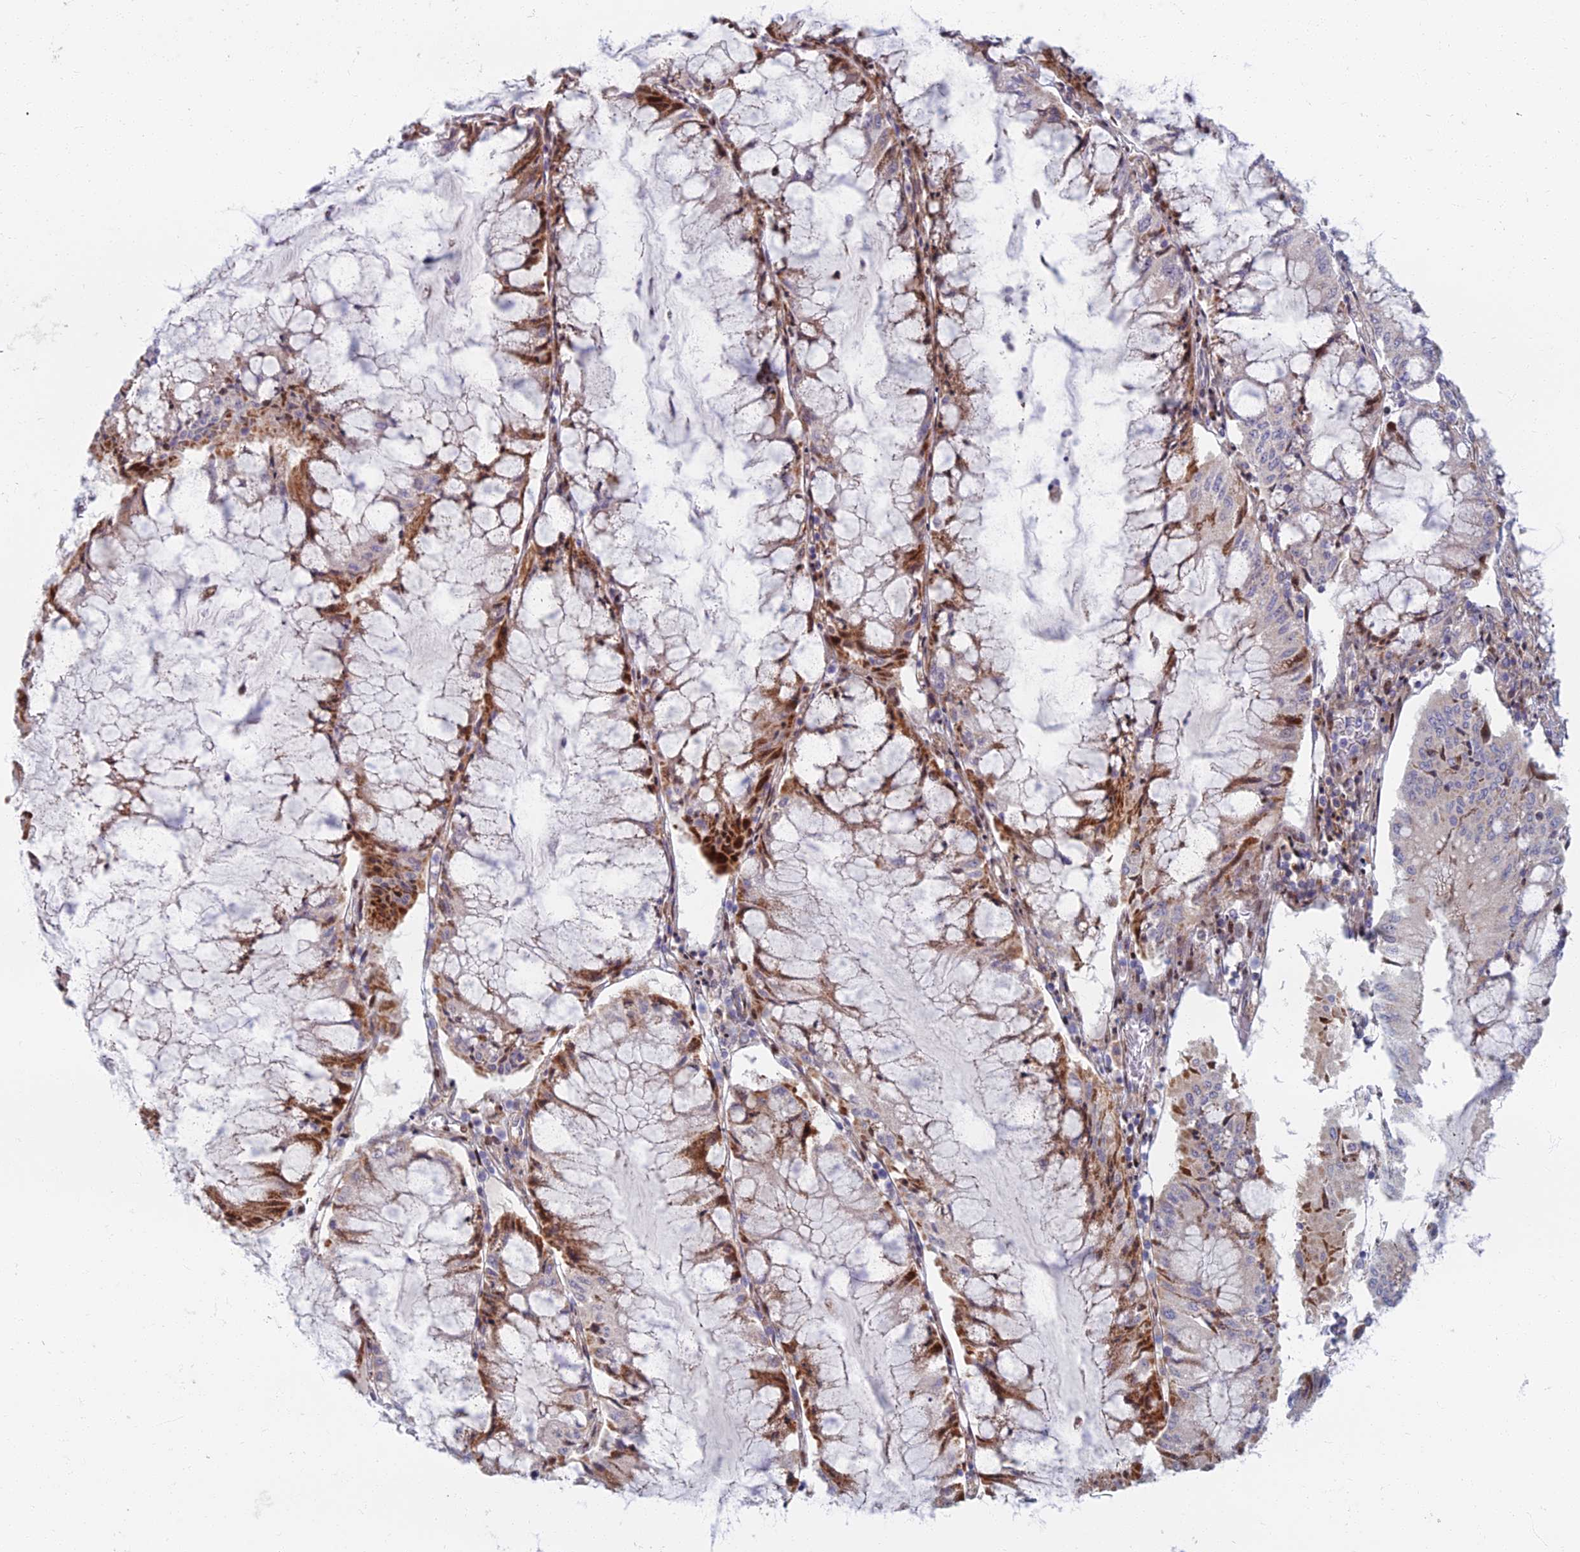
{"staining": {"intensity": "moderate", "quantity": "25%-75%", "location": "cytoplasmic/membranous"}, "tissue": "pancreatic cancer", "cell_type": "Tumor cells", "image_type": "cancer", "snomed": [{"axis": "morphology", "description": "Adenocarcinoma, NOS"}, {"axis": "topography", "description": "Pancreas"}], "caption": "Protein expression analysis of adenocarcinoma (pancreatic) reveals moderate cytoplasmic/membranous expression in about 25%-75% of tumor cells.", "gene": "C15orf40", "patient": {"sex": "female", "age": 50}}